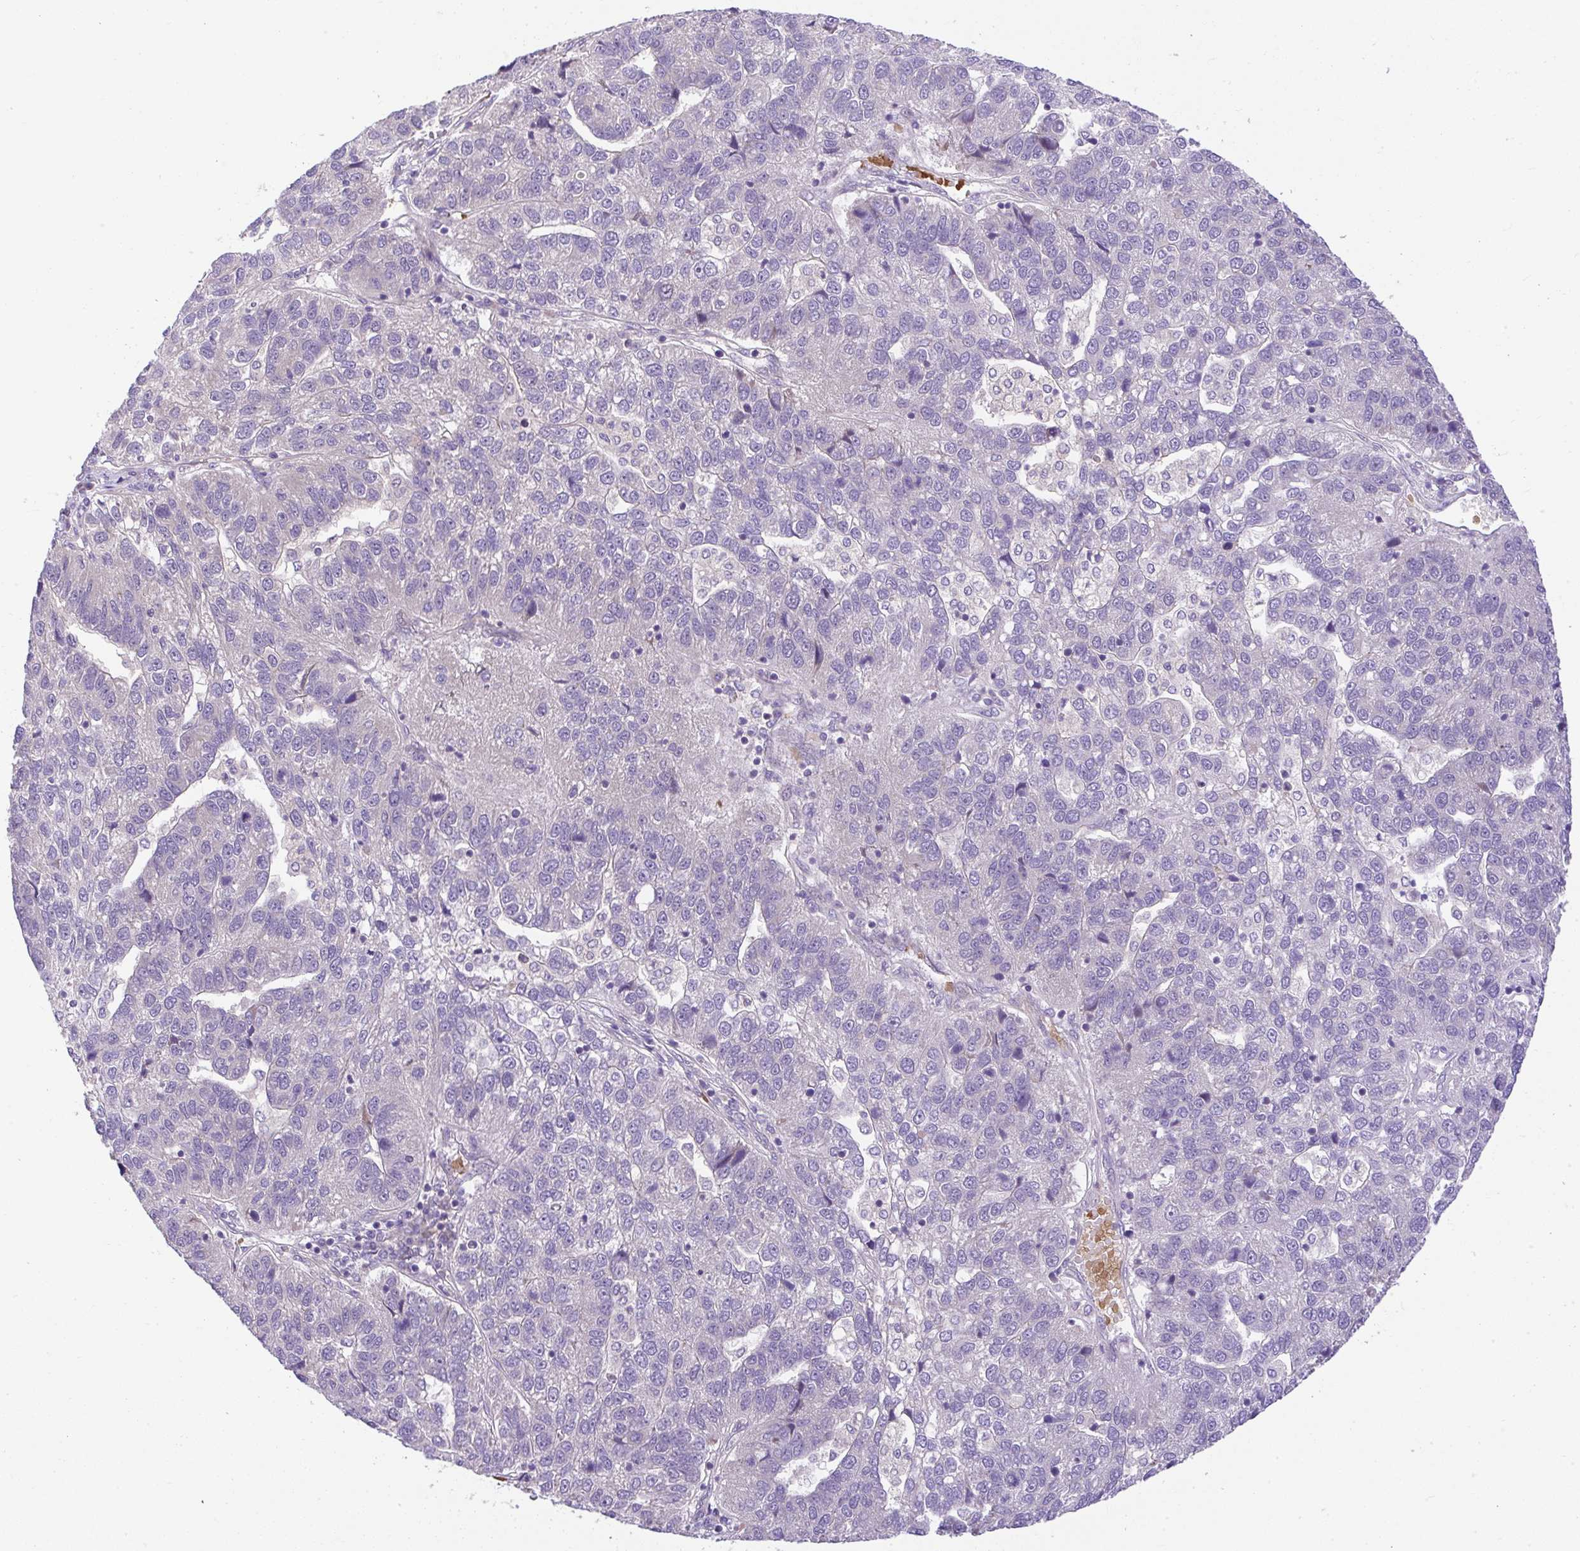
{"staining": {"intensity": "negative", "quantity": "none", "location": "none"}, "tissue": "pancreatic cancer", "cell_type": "Tumor cells", "image_type": "cancer", "snomed": [{"axis": "morphology", "description": "Adenocarcinoma, NOS"}, {"axis": "topography", "description": "Pancreas"}], "caption": "Pancreatic cancer (adenocarcinoma) was stained to show a protein in brown. There is no significant positivity in tumor cells. Brightfield microscopy of immunohistochemistry (IHC) stained with DAB (3,3'-diaminobenzidine) (brown) and hematoxylin (blue), captured at high magnification.", "gene": "CHIA", "patient": {"sex": "female", "age": 61}}